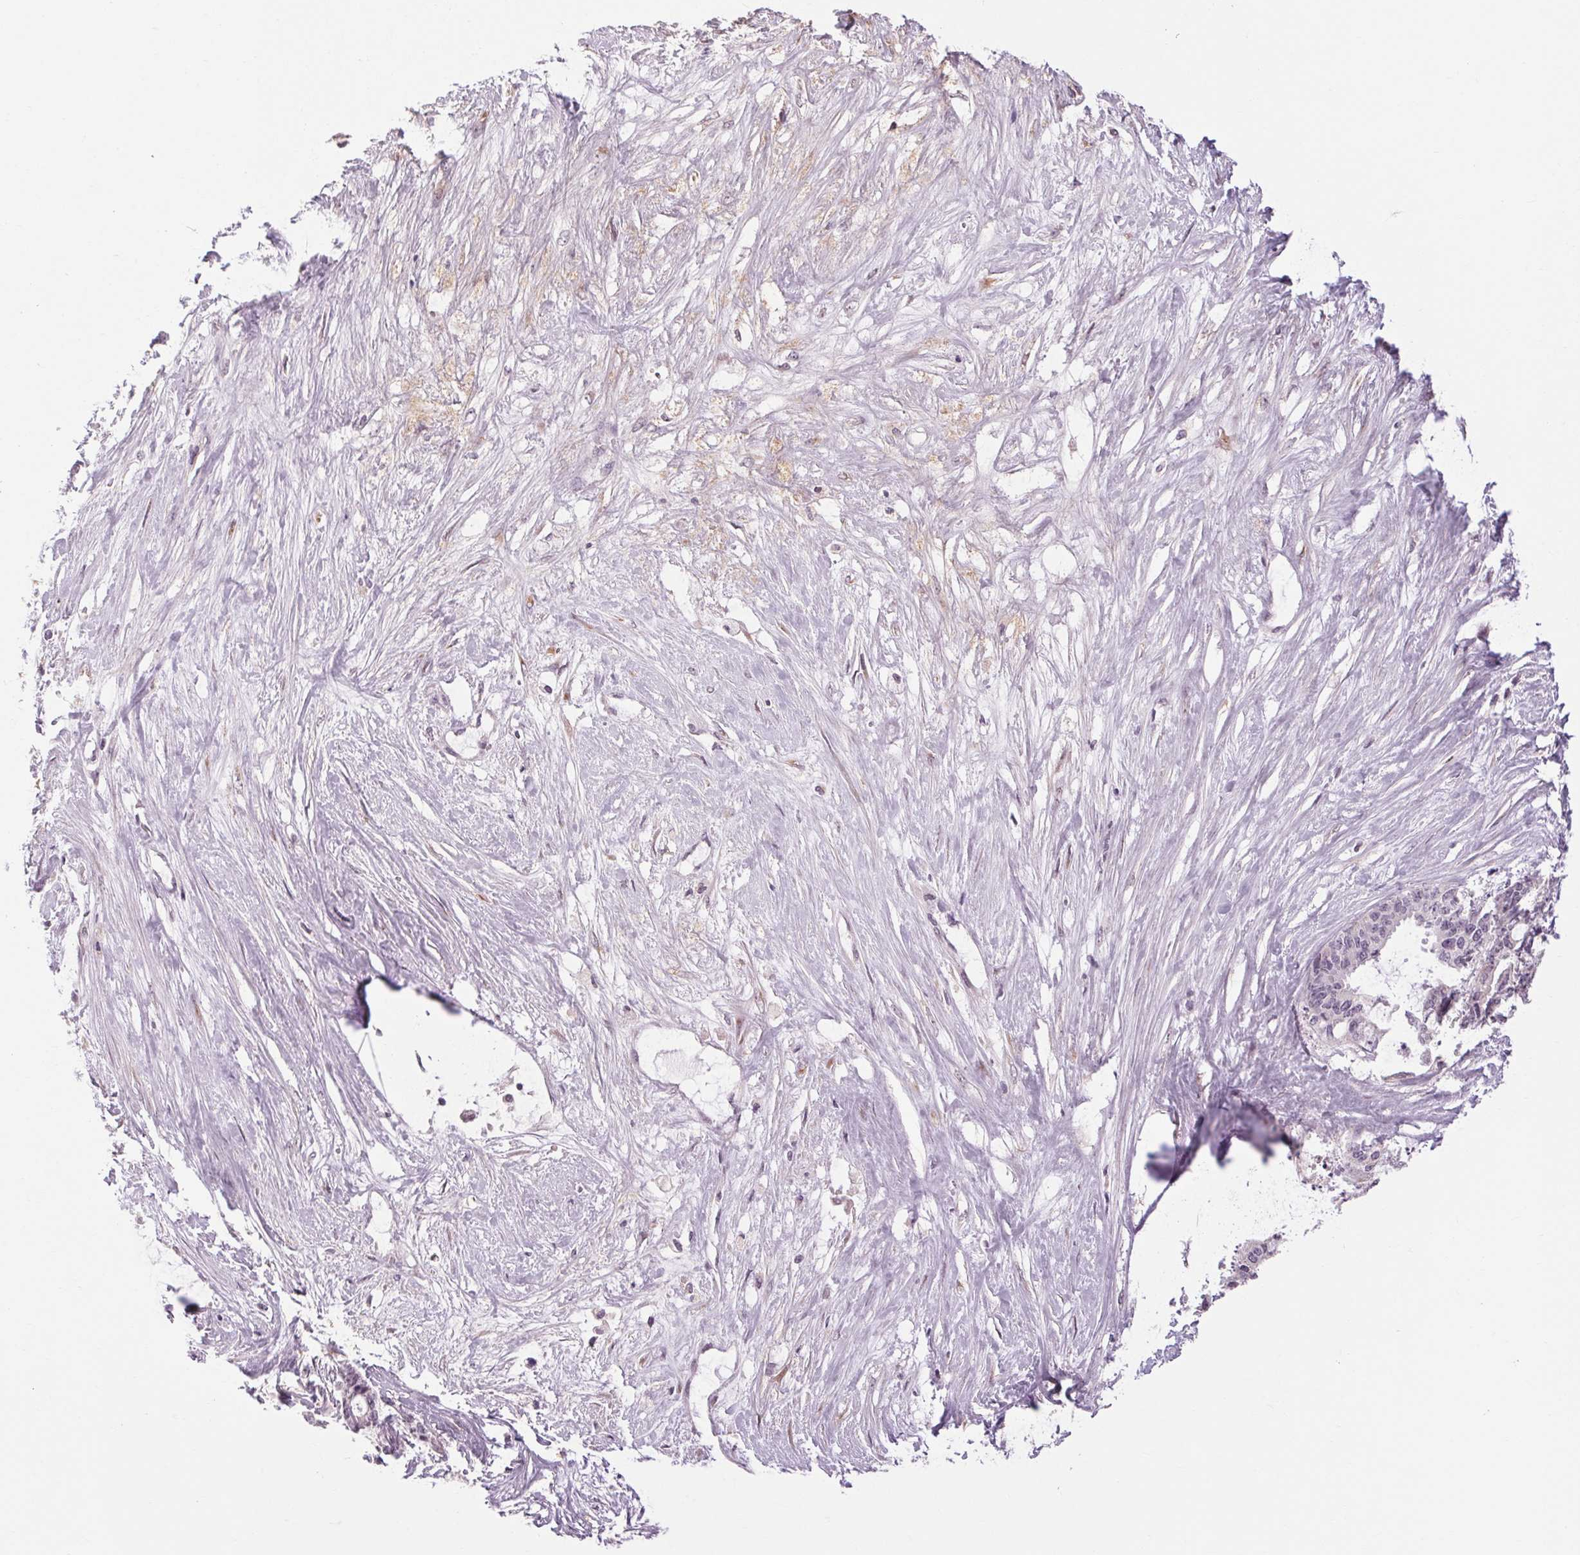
{"staining": {"intensity": "negative", "quantity": "none", "location": "none"}, "tissue": "liver cancer", "cell_type": "Tumor cells", "image_type": "cancer", "snomed": [{"axis": "morphology", "description": "Normal tissue, NOS"}, {"axis": "morphology", "description": "Cholangiocarcinoma"}, {"axis": "topography", "description": "Liver"}, {"axis": "topography", "description": "Peripheral nerve tissue"}], "caption": "DAB immunohistochemical staining of cholangiocarcinoma (liver) exhibits no significant staining in tumor cells.", "gene": "KLHL40", "patient": {"sex": "female", "age": 73}}